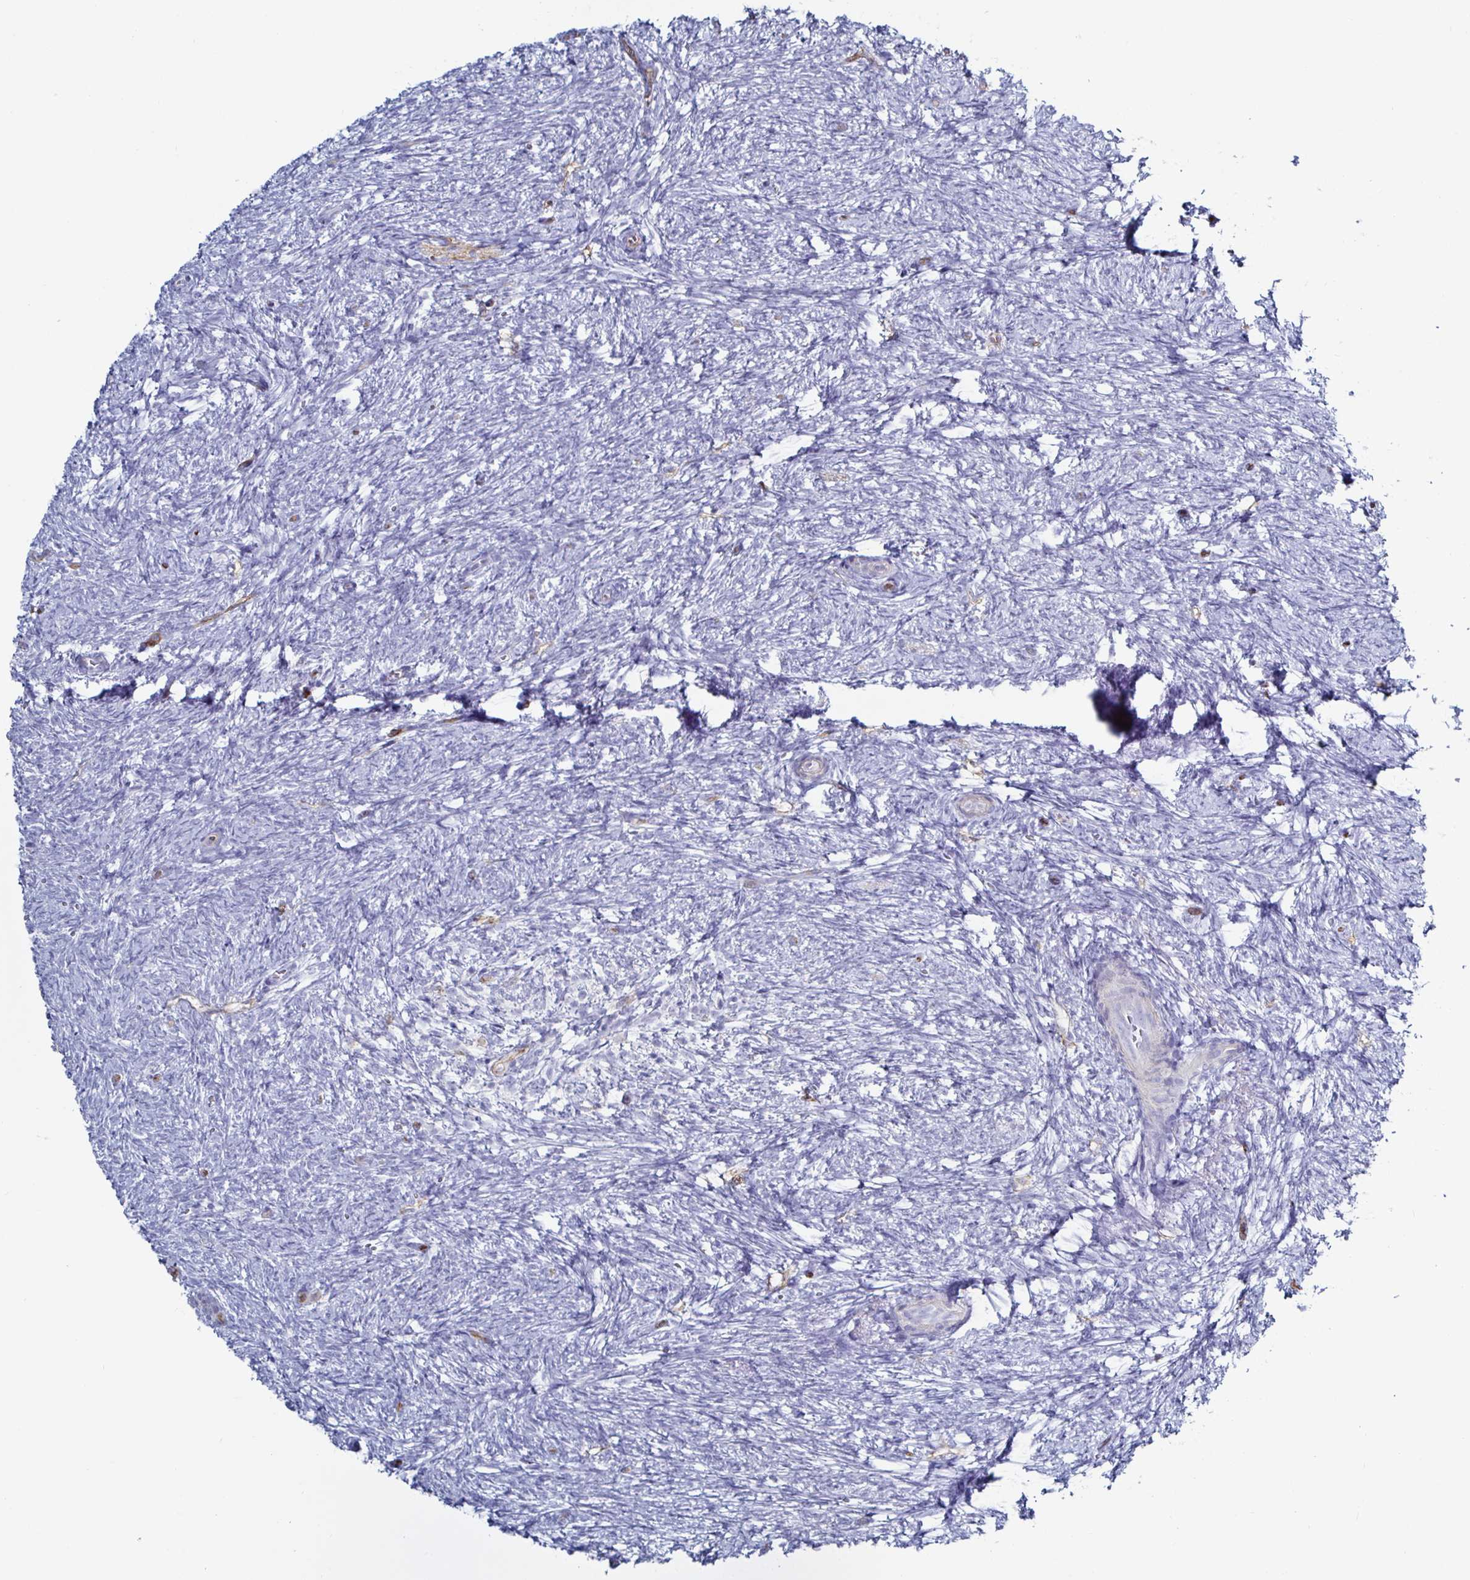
{"staining": {"intensity": "negative", "quantity": "none", "location": "none"}, "tissue": "ovary", "cell_type": "Follicle cells", "image_type": "normal", "snomed": [{"axis": "morphology", "description": "Normal tissue, NOS"}, {"axis": "topography", "description": "Ovary"}], "caption": "IHC micrograph of benign ovary: human ovary stained with DAB exhibits no significant protein staining in follicle cells.", "gene": "ACSBG2", "patient": {"sex": "female", "age": 41}}